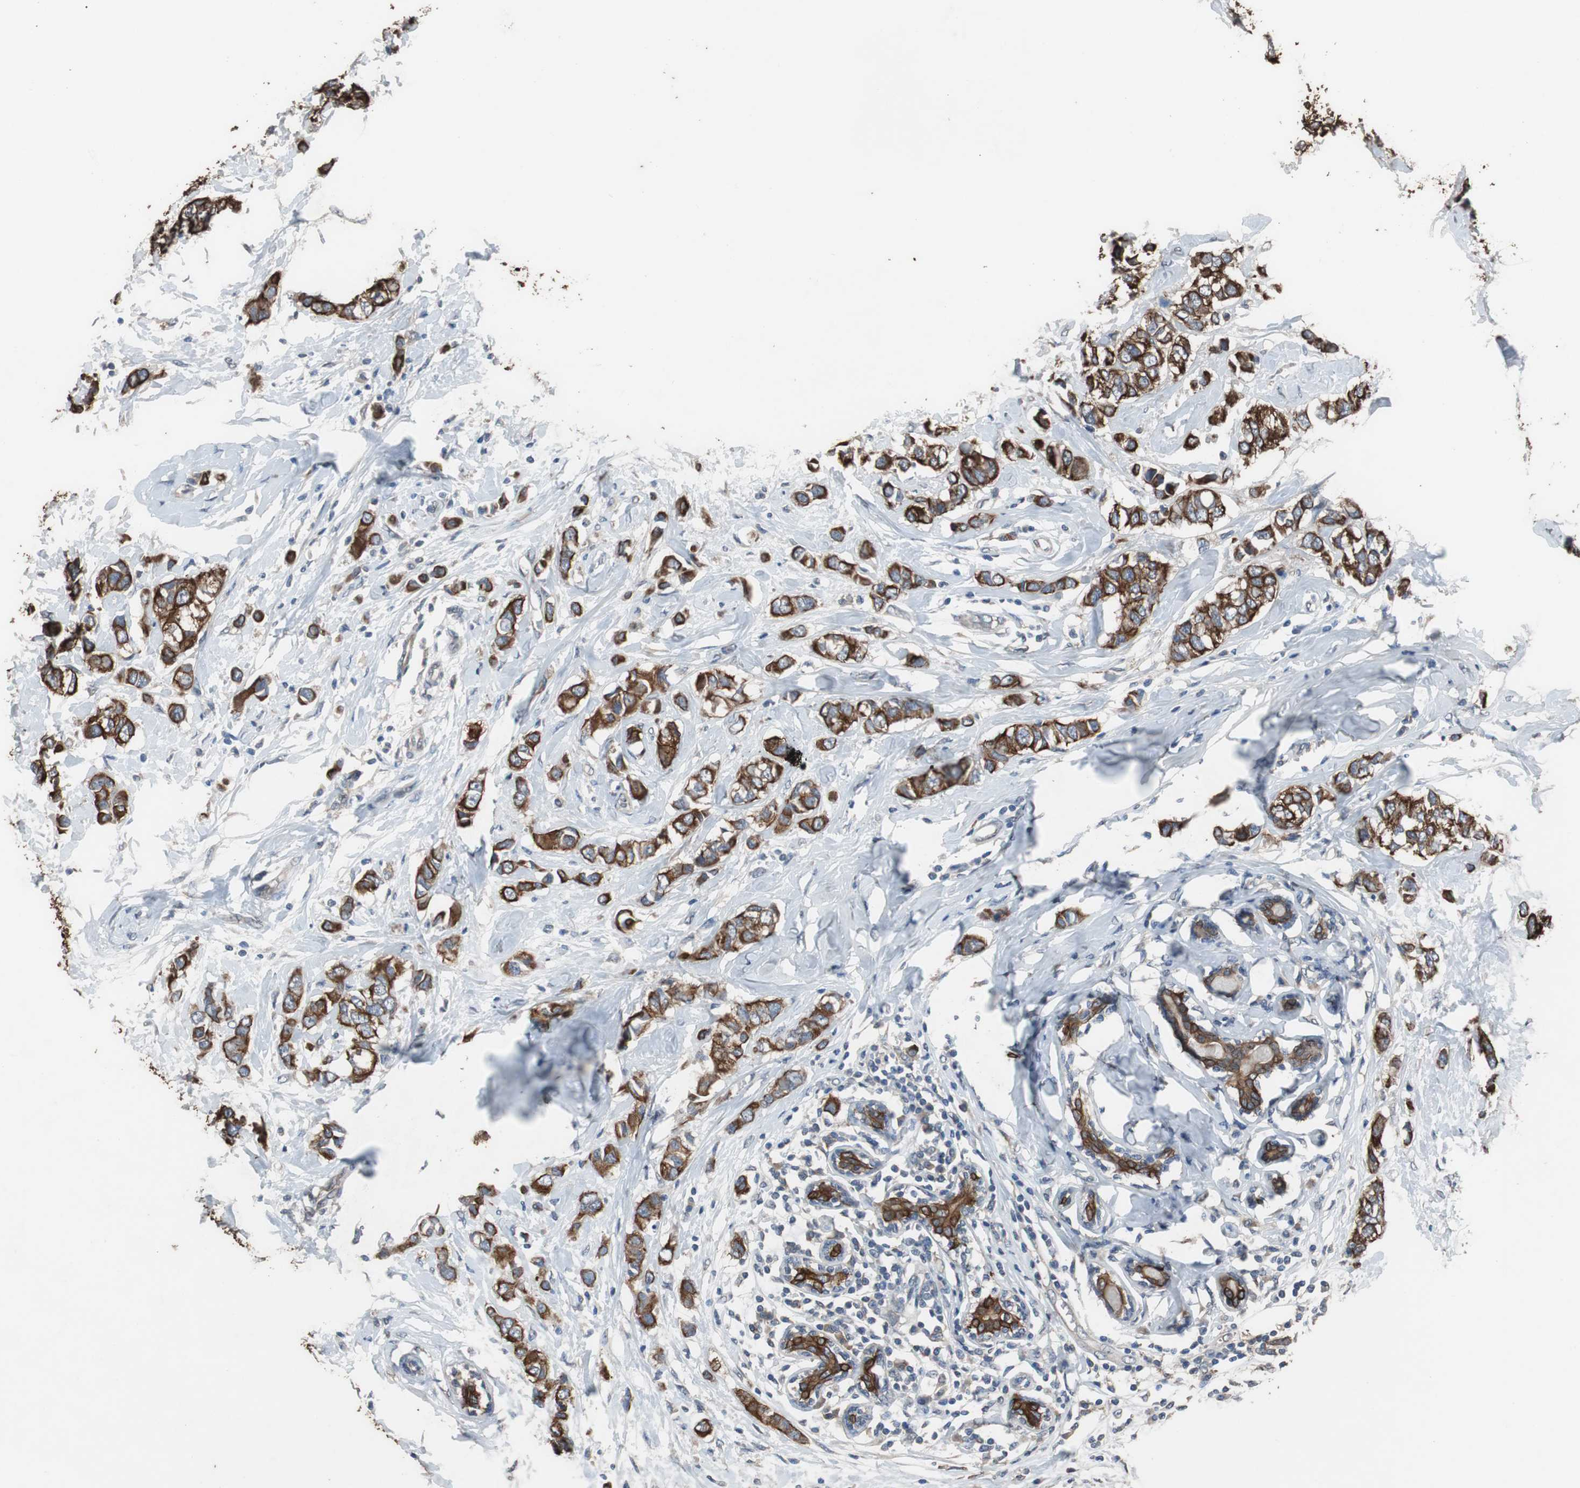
{"staining": {"intensity": "strong", "quantity": ">75%", "location": "cytoplasmic/membranous"}, "tissue": "breast cancer", "cell_type": "Tumor cells", "image_type": "cancer", "snomed": [{"axis": "morphology", "description": "Duct carcinoma"}, {"axis": "topography", "description": "Breast"}], "caption": "Immunohistochemical staining of human breast cancer demonstrates strong cytoplasmic/membranous protein positivity in approximately >75% of tumor cells.", "gene": "USP10", "patient": {"sex": "female", "age": 50}}